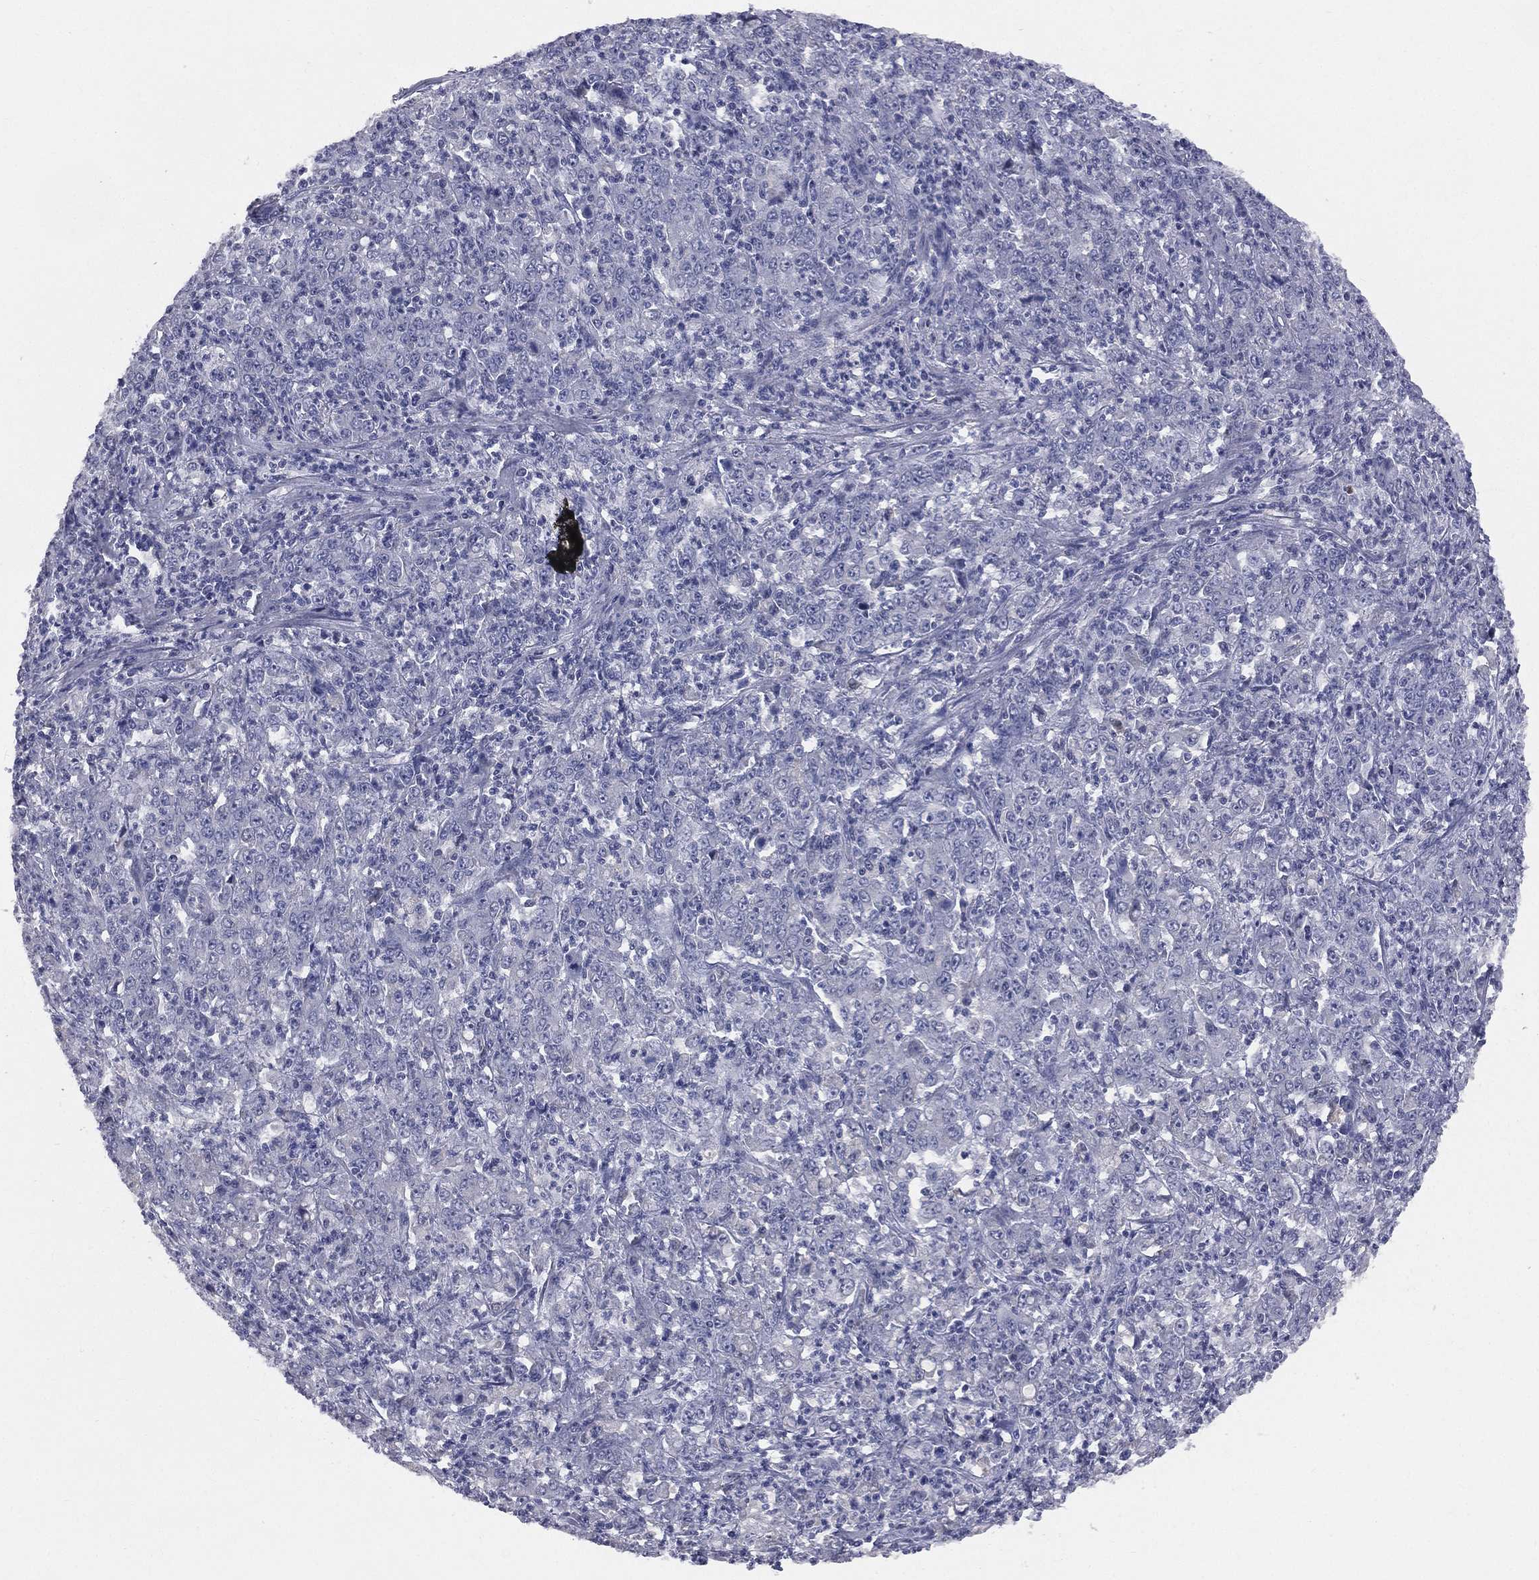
{"staining": {"intensity": "negative", "quantity": "none", "location": "none"}, "tissue": "stomach cancer", "cell_type": "Tumor cells", "image_type": "cancer", "snomed": [{"axis": "morphology", "description": "Adenocarcinoma, NOS"}, {"axis": "topography", "description": "Stomach, lower"}], "caption": "Immunohistochemical staining of human adenocarcinoma (stomach) shows no significant positivity in tumor cells.", "gene": "DMKN", "patient": {"sex": "female", "age": 71}}